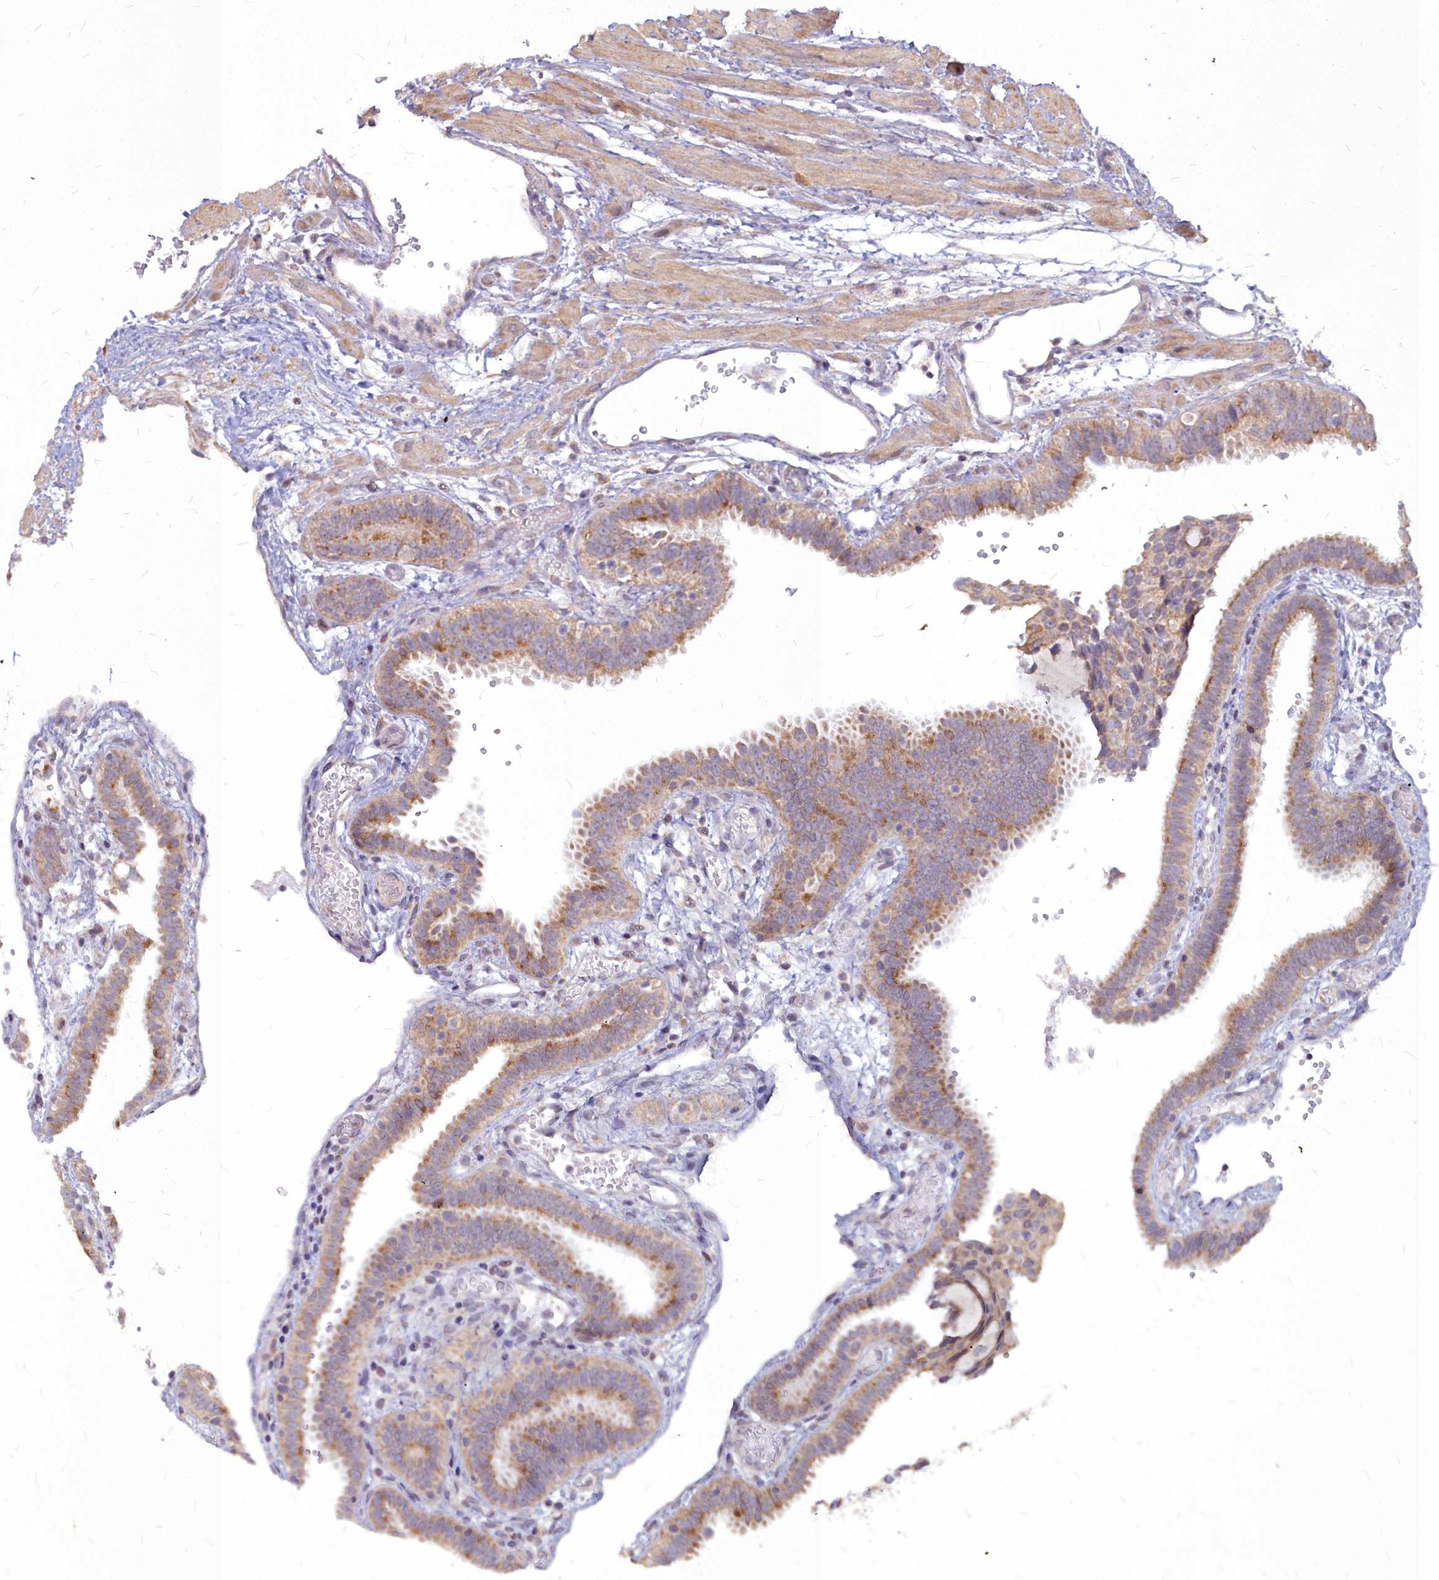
{"staining": {"intensity": "moderate", "quantity": ">75%", "location": "cytoplasmic/membranous"}, "tissue": "fallopian tube", "cell_type": "Glandular cells", "image_type": "normal", "snomed": [{"axis": "morphology", "description": "Normal tissue, NOS"}, {"axis": "topography", "description": "Fallopian tube"}], "caption": "Fallopian tube stained with DAB (3,3'-diaminobenzidine) IHC reveals medium levels of moderate cytoplasmic/membranous expression in about >75% of glandular cells. (Brightfield microscopy of DAB IHC at high magnification).", "gene": "MICU2", "patient": {"sex": "female", "age": 37}}